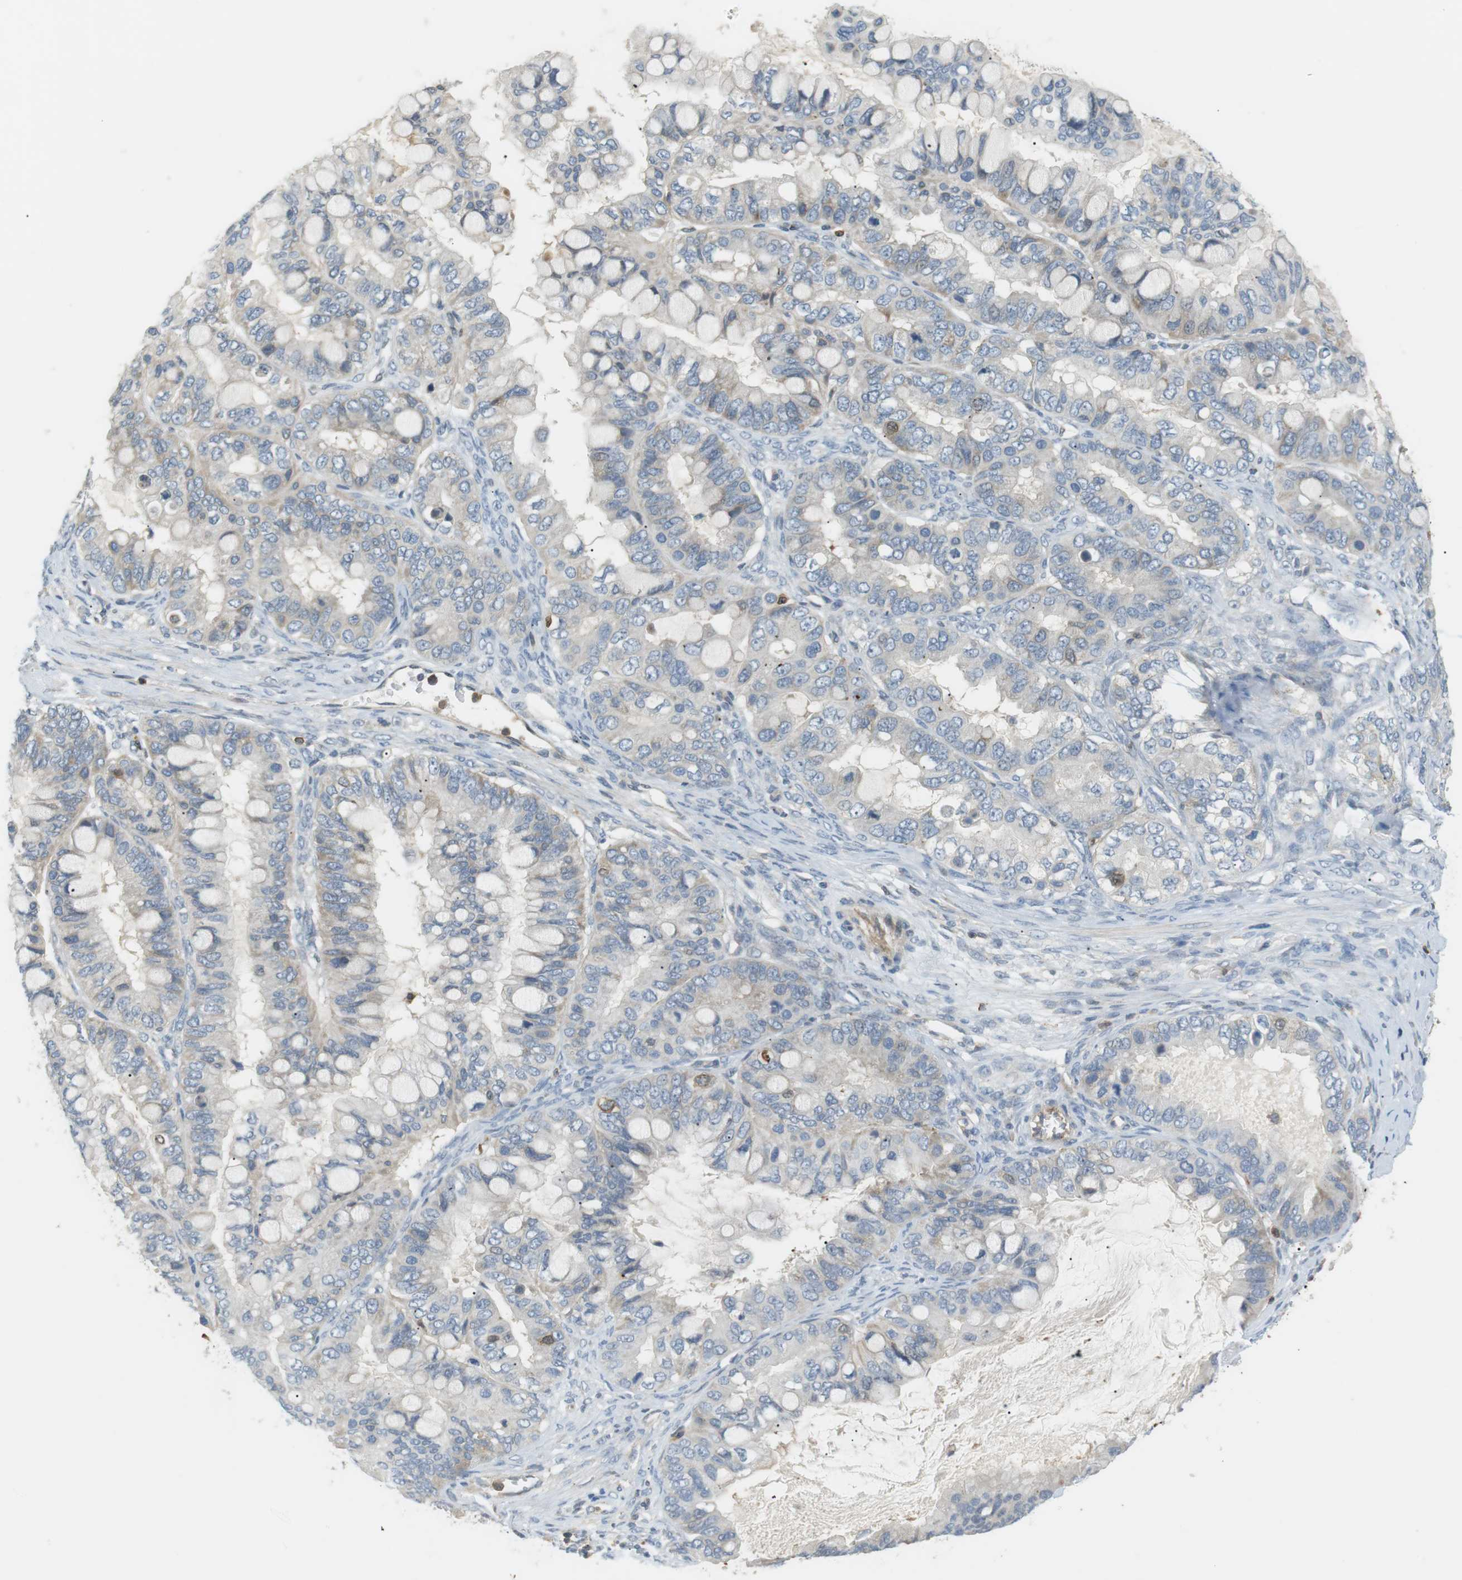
{"staining": {"intensity": "negative", "quantity": "none", "location": "none"}, "tissue": "ovarian cancer", "cell_type": "Tumor cells", "image_type": "cancer", "snomed": [{"axis": "morphology", "description": "Cystadenocarcinoma, mucinous, NOS"}, {"axis": "topography", "description": "Ovary"}], "caption": "High power microscopy histopathology image of an immunohistochemistry photomicrograph of mucinous cystadenocarcinoma (ovarian), revealing no significant positivity in tumor cells. Nuclei are stained in blue.", "gene": "P2RY1", "patient": {"sex": "female", "age": 80}}